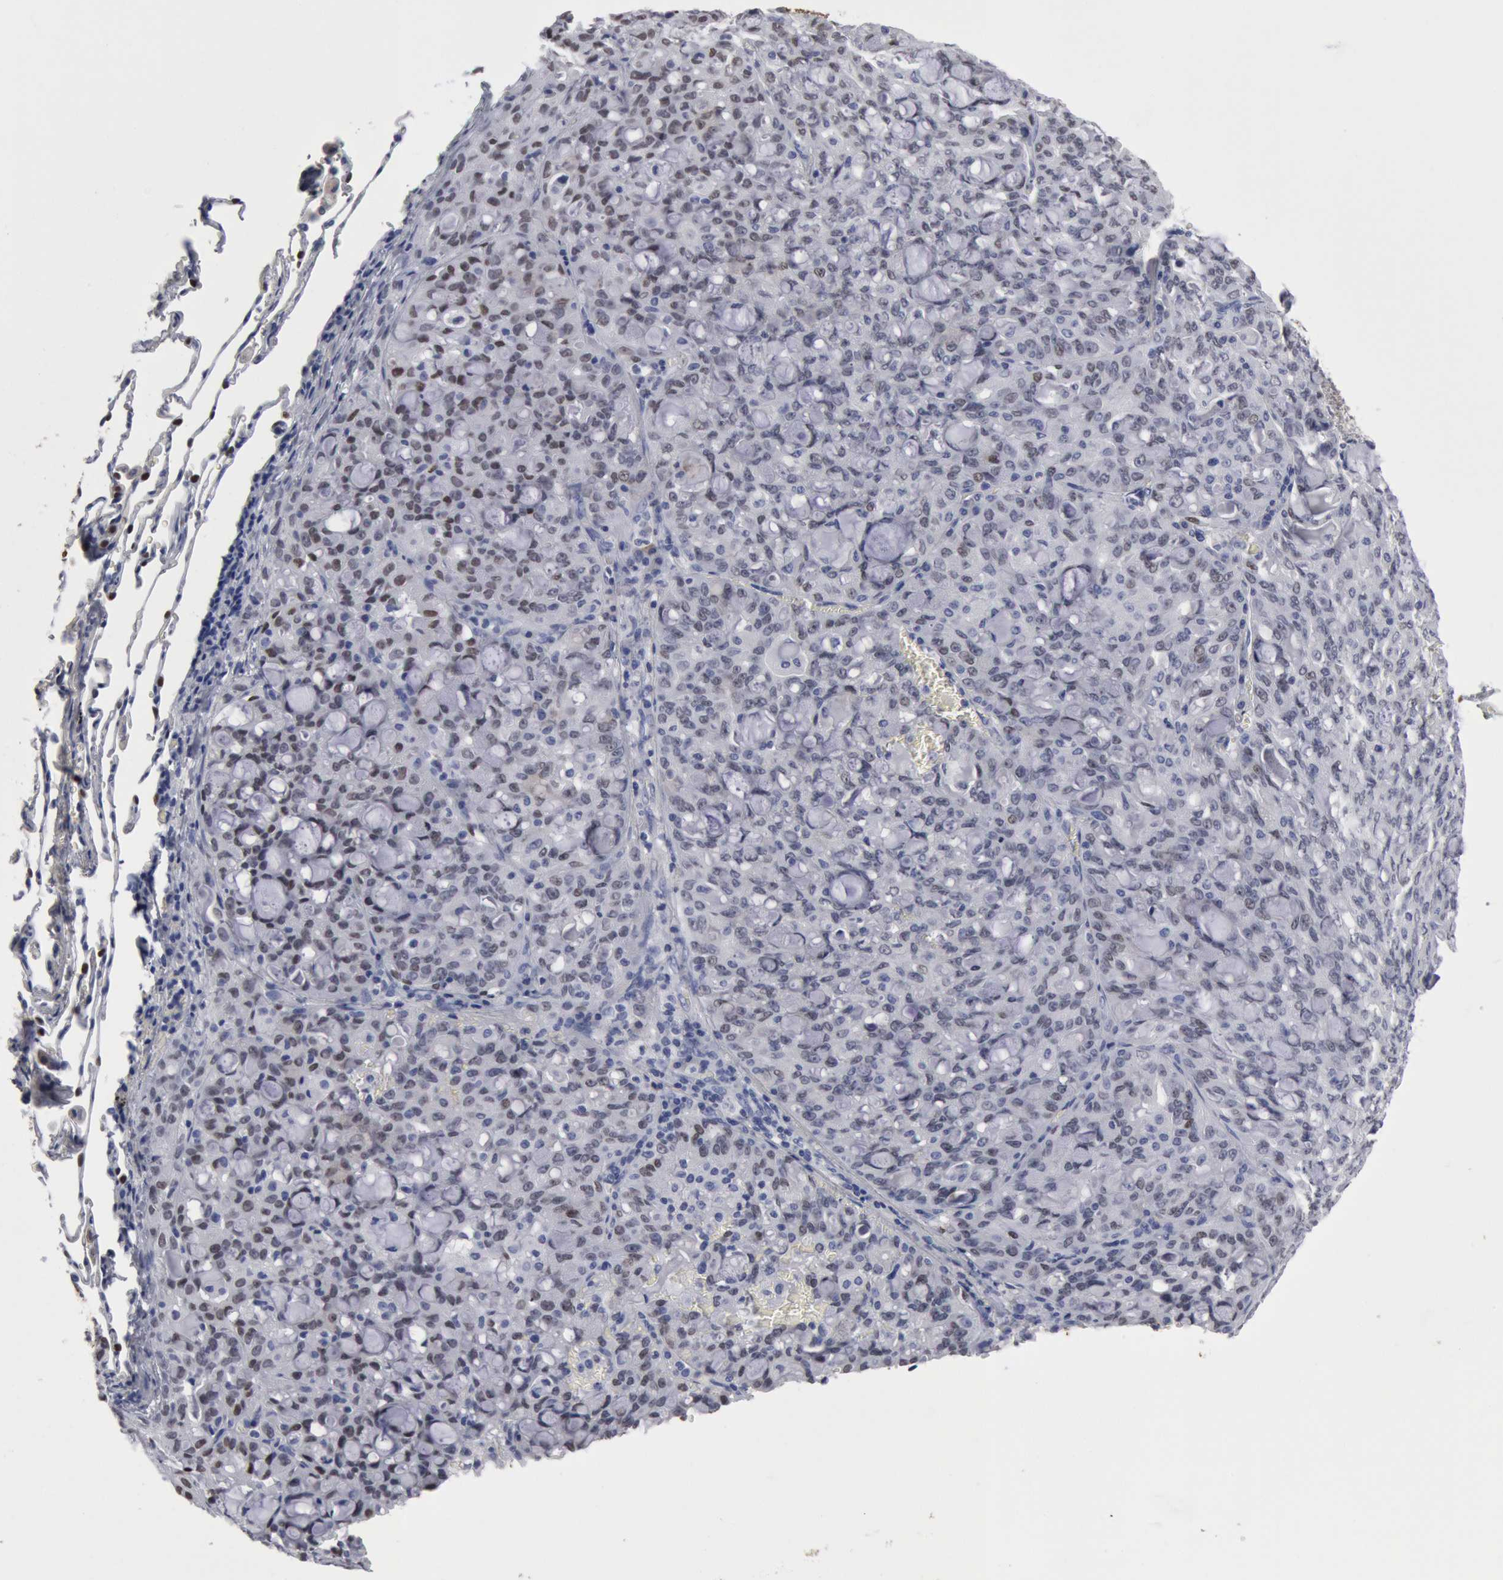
{"staining": {"intensity": "negative", "quantity": "none", "location": "none"}, "tissue": "lung cancer", "cell_type": "Tumor cells", "image_type": "cancer", "snomed": [{"axis": "morphology", "description": "Adenocarcinoma, NOS"}, {"axis": "topography", "description": "Lung"}], "caption": "This is an immunohistochemistry (IHC) image of human lung cancer. There is no expression in tumor cells.", "gene": "FOXA2", "patient": {"sex": "female", "age": 44}}